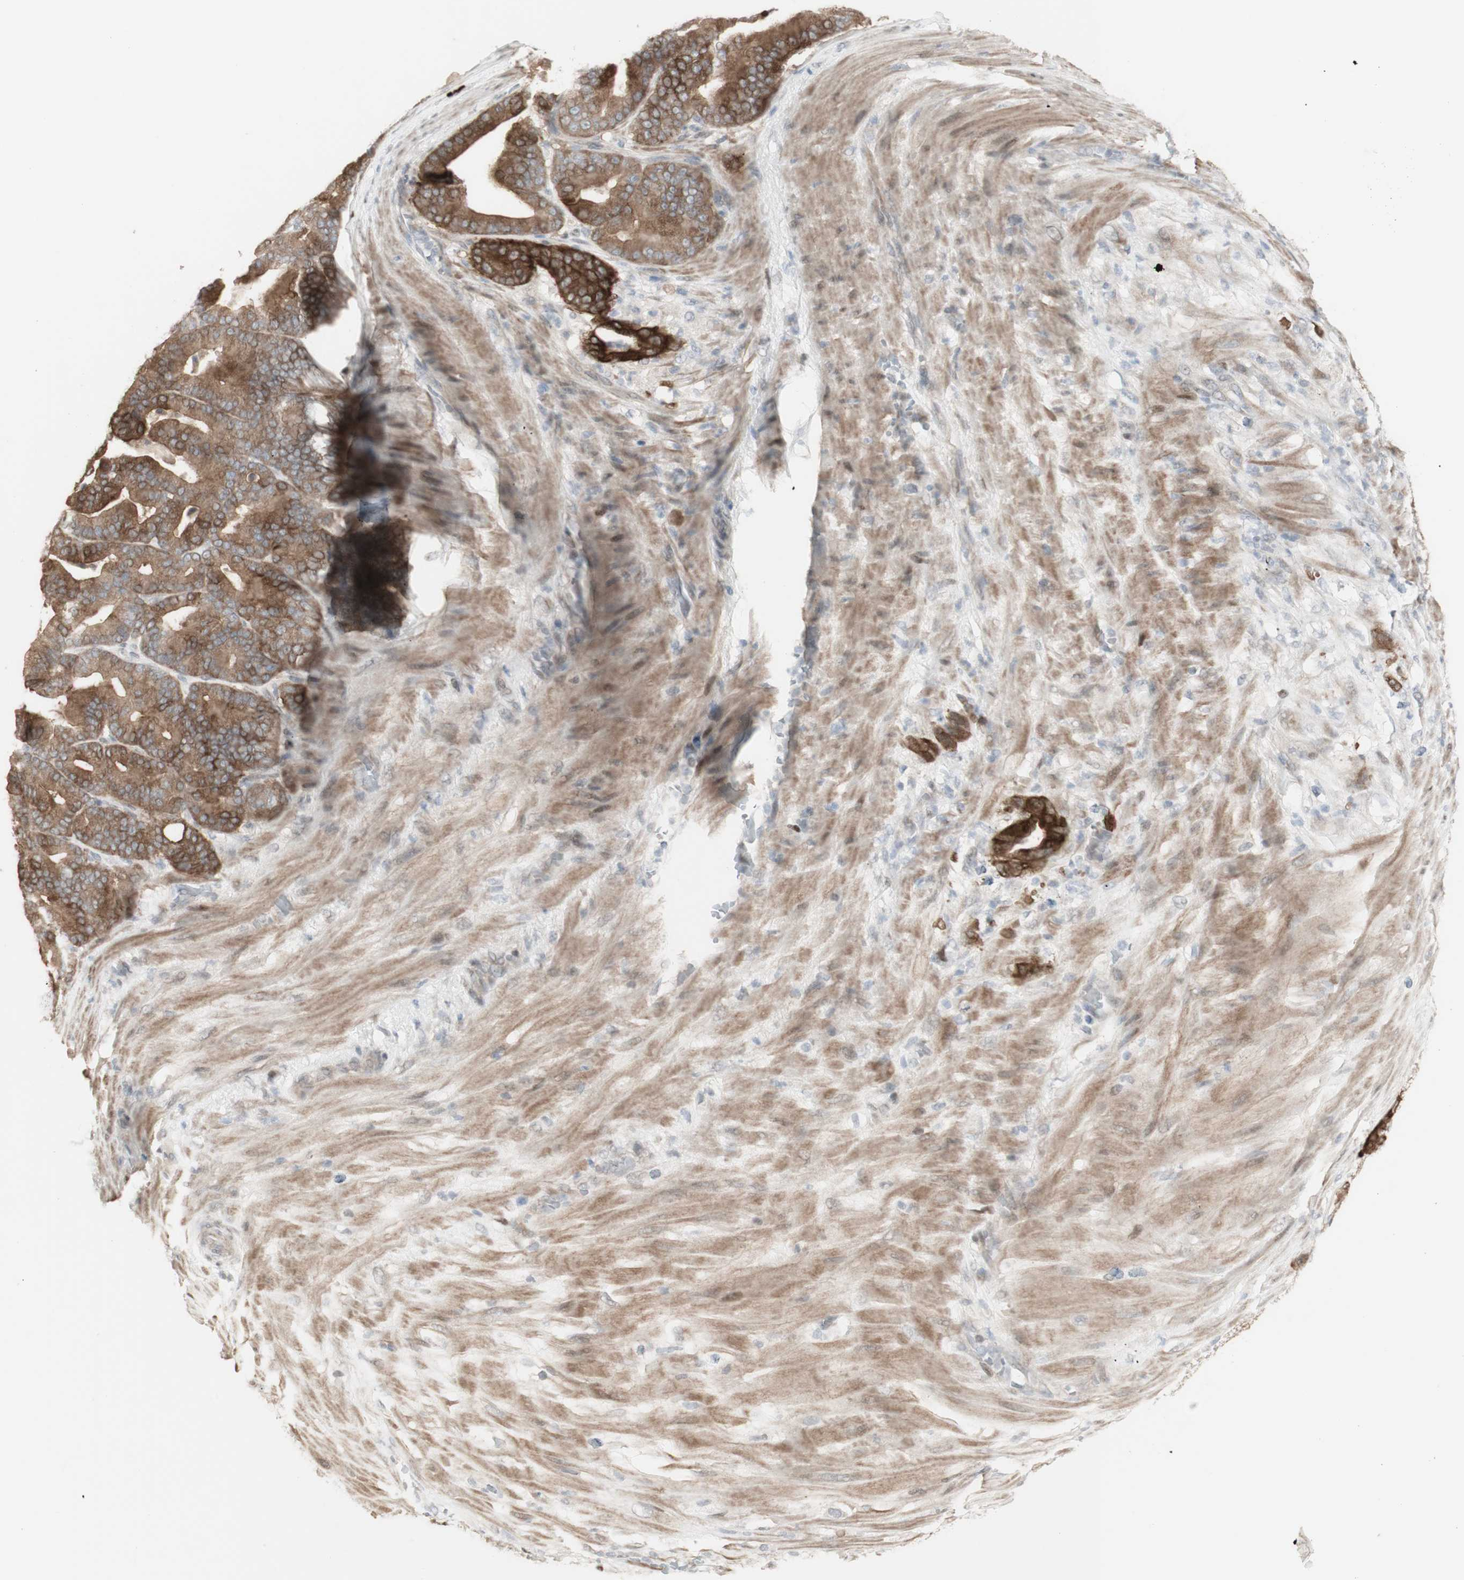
{"staining": {"intensity": "strong", "quantity": ">75%", "location": "cytoplasmic/membranous"}, "tissue": "pancreatic cancer", "cell_type": "Tumor cells", "image_type": "cancer", "snomed": [{"axis": "morphology", "description": "Adenocarcinoma, NOS"}, {"axis": "topography", "description": "Pancreas"}], "caption": "A histopathology image of pancreatic cancer stained for a protein reveals strong cytoplasmic/membranous brown staining in tumor cells.", "gene": "C1orf116", "patient": {"sex": "male", "age": 63}}